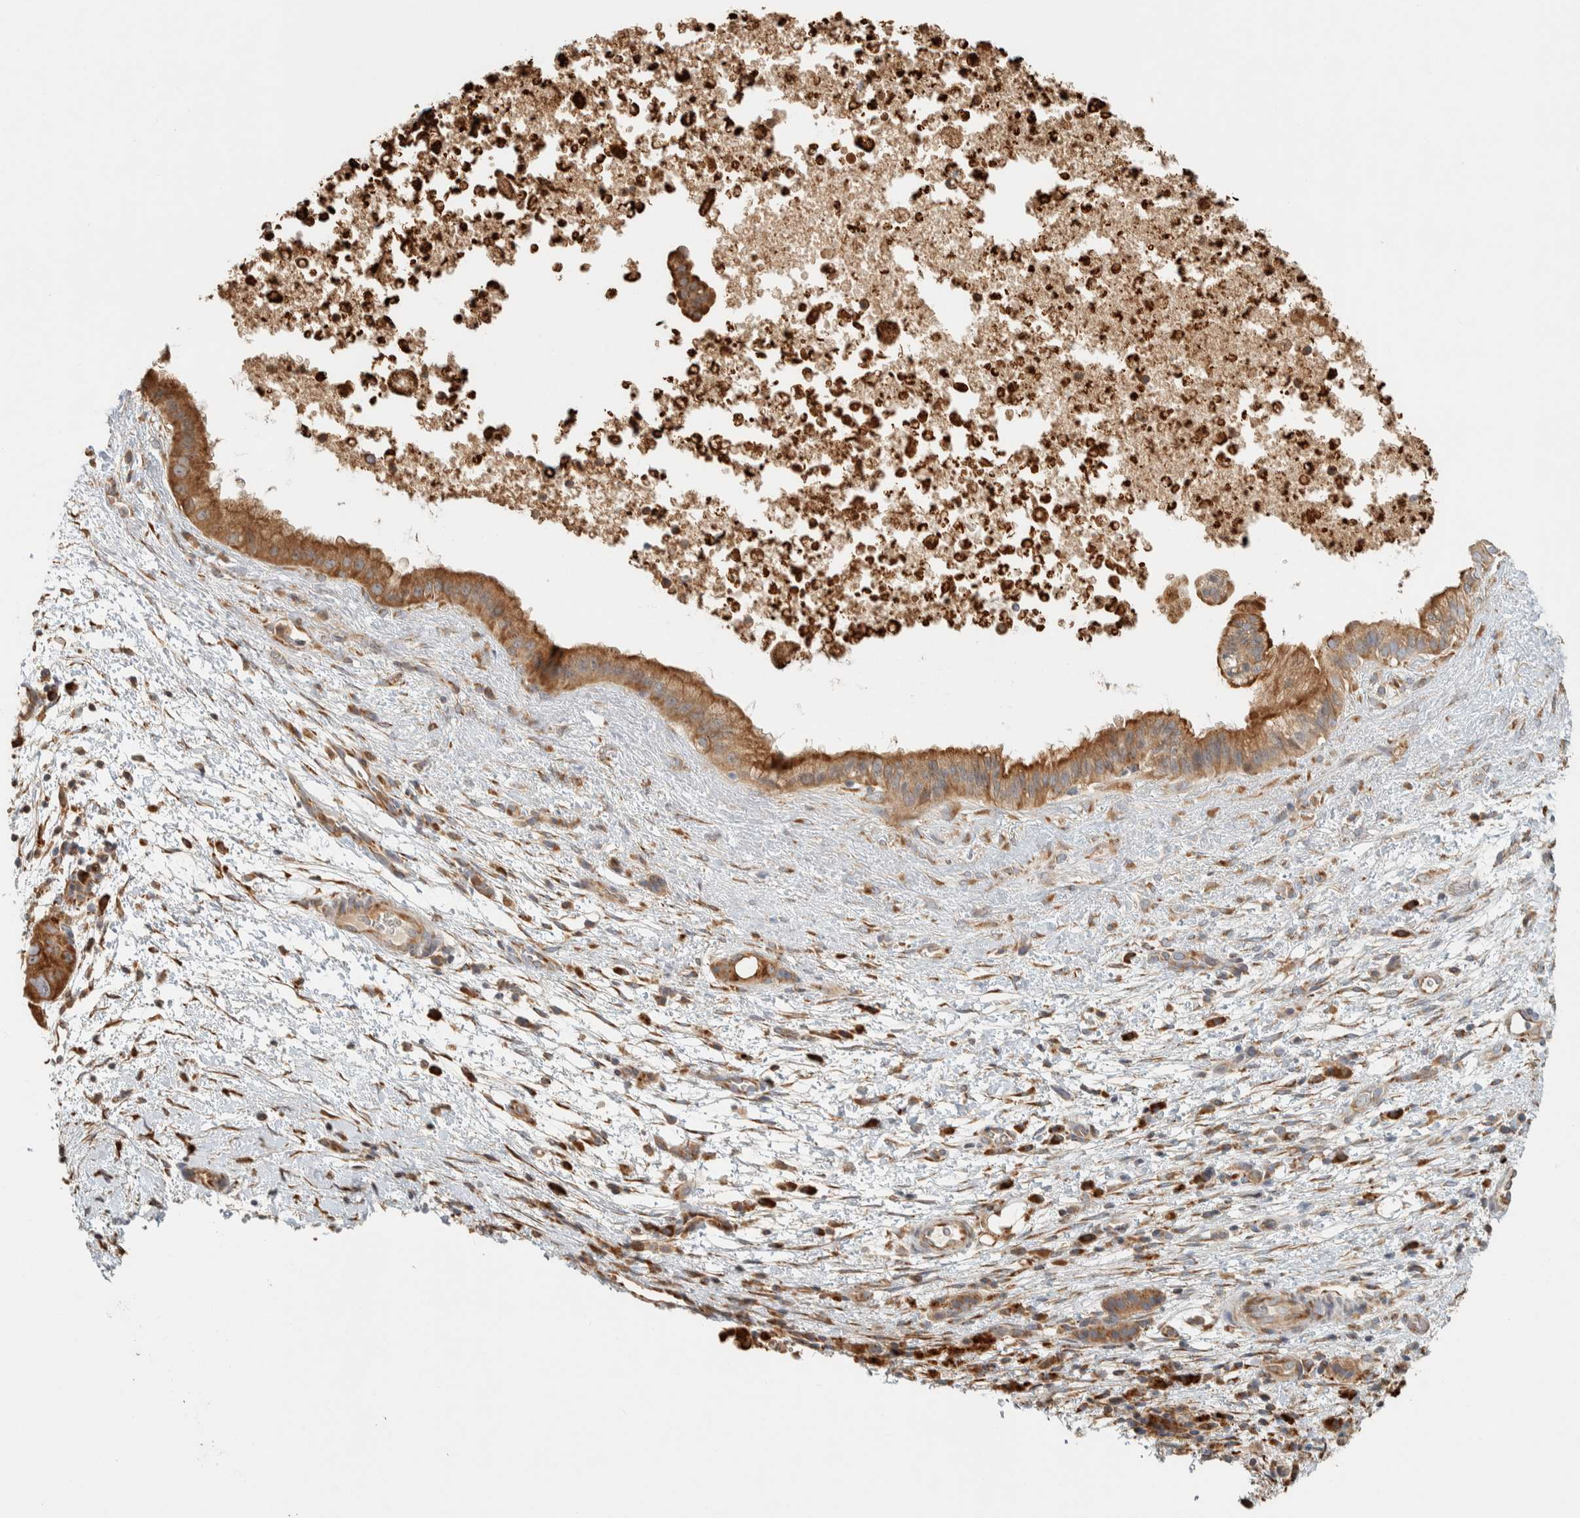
{"staining": {"intensity": "moderate", "quantity": ">75%", "location": "cytoplasmic/membranous"}, "tissue": "pancreatic cancer", "cell_type": "Tumor cells", "image_type": "cancer", "snomed": [{"axis": "morphology", "description": "Adenocarcinoma, NOS"}, {"axis": "topography", "description": "Pancreas"}], "caption": "IHC photomicrograph of human pancreatic adenocarcinoma stained for a protein (brown), which displays medium levels of moderate cytoplasmic/membranous positivity in approximately >75% of tumor cells.", "gene": "RAB11FIP1", "patient": {"sex": "female", "age": 78}}